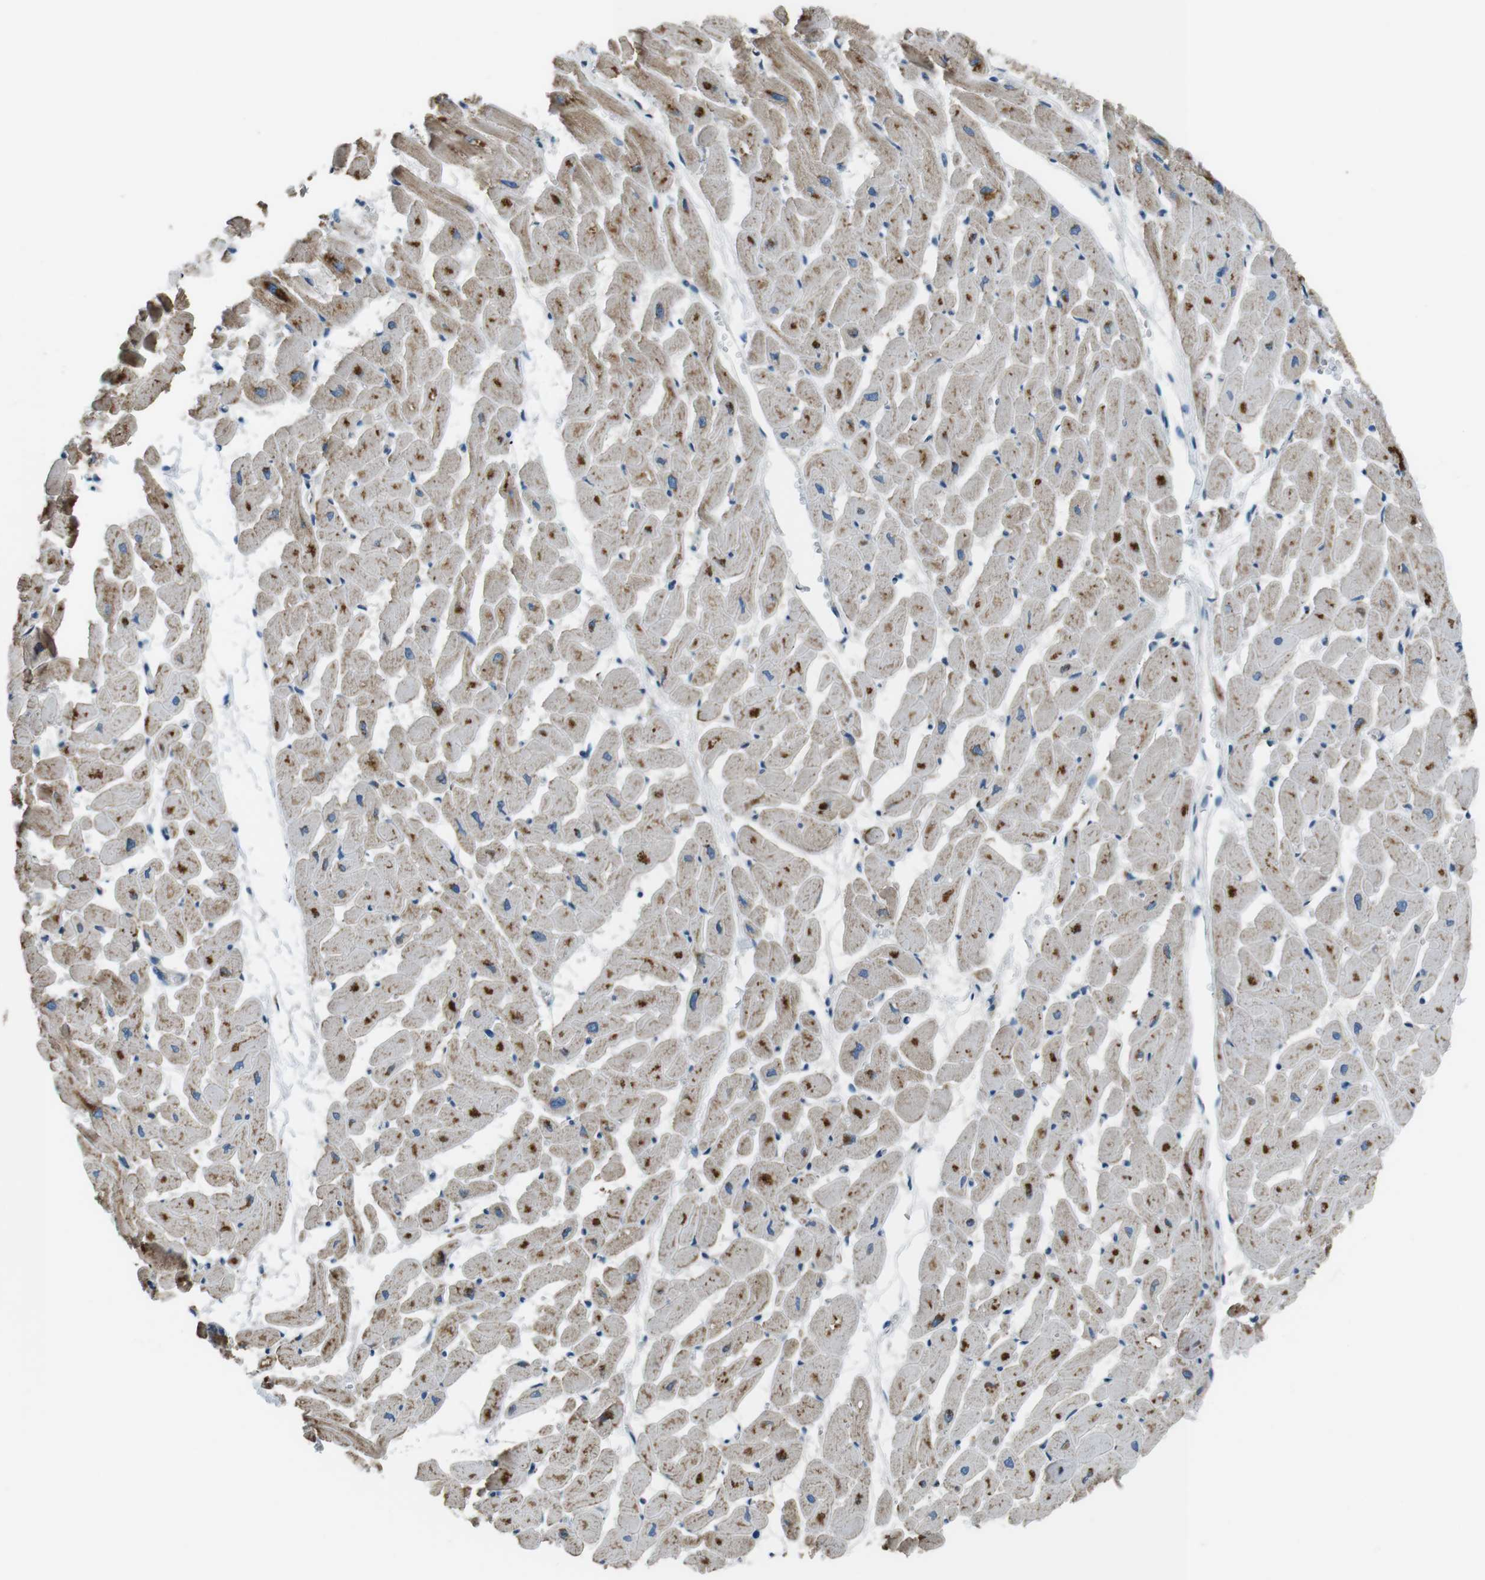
{"staining": {"intensity": "moderate", "quantity": ">75%", "location": "cytoplasmic/membranous"}, "tissue": "heart muscle", "cell_type": "Cardiomyocytes", "image_type": "normal", "snomed": [{"axis": "morphology", "description": "Normal tissue, NOS"}, {"axis": "topography", "description": "Heart"}], "caption": "Moderate cytoplasmic/membranous staining is appreciated in approximately >75% of cardiomyocytes in unremarkable heart muscle.", "gene": "FAM3B", "patient": {"sex": "female", "age": 19}}